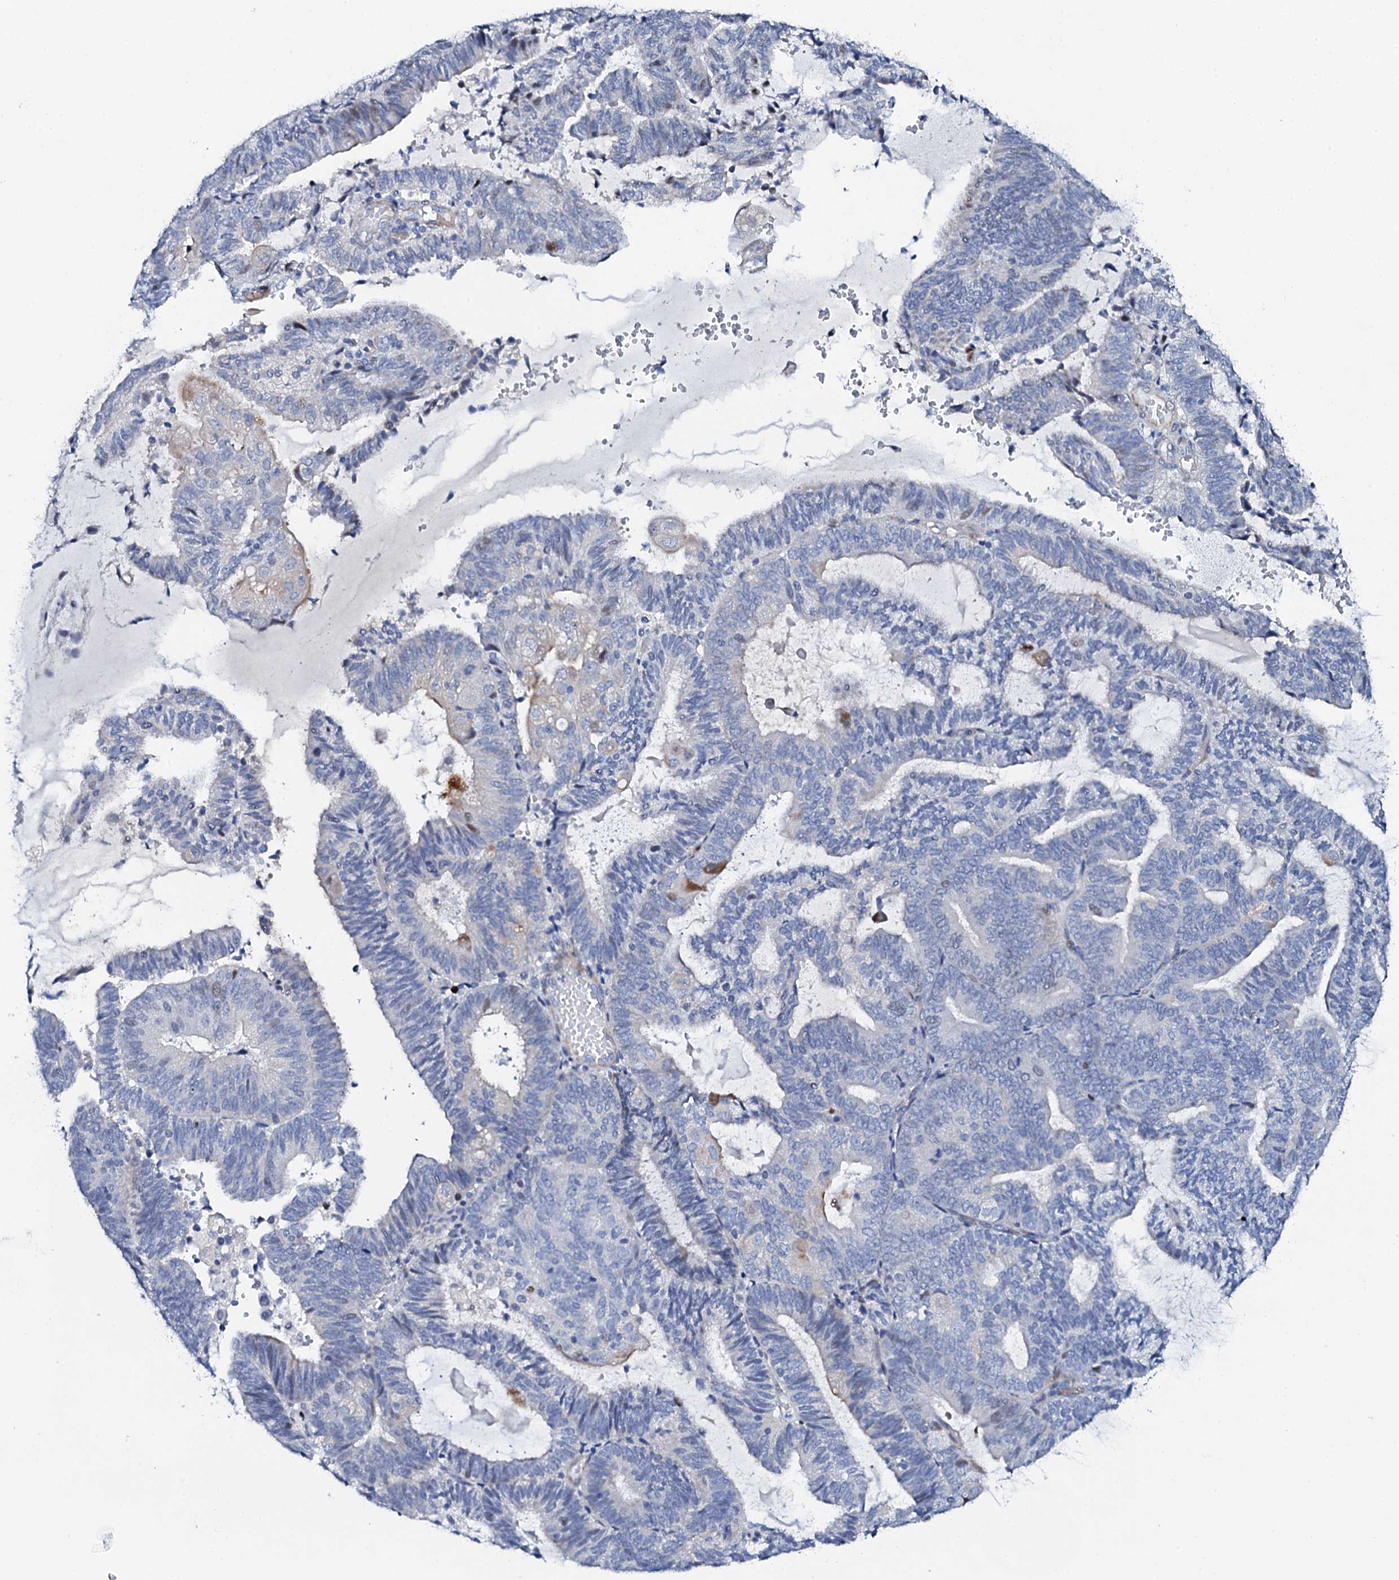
{"staining": {"intensity": "negative", "quantity": "none", "location": "none"}, "tissue": "endometrial cancer", "cell_type": "Tumor cells", "image_type": "cancer", "snomed": [{"axis": "morphology", "description": "Adenocarcinoma, NOS"}, {"axis": "topography", "description": "Endometrium"}], "caption": "DAB immunohistochemical staining of adenocarcinoma (endometrial) demonstrates no significant expression in tumor cells. The staining is performed using DAB brown chromogen with nuclei counter-stained in using hematoxylin.", "gene": "NUDT13", "patient": {"sex": "female", "age": 81}}